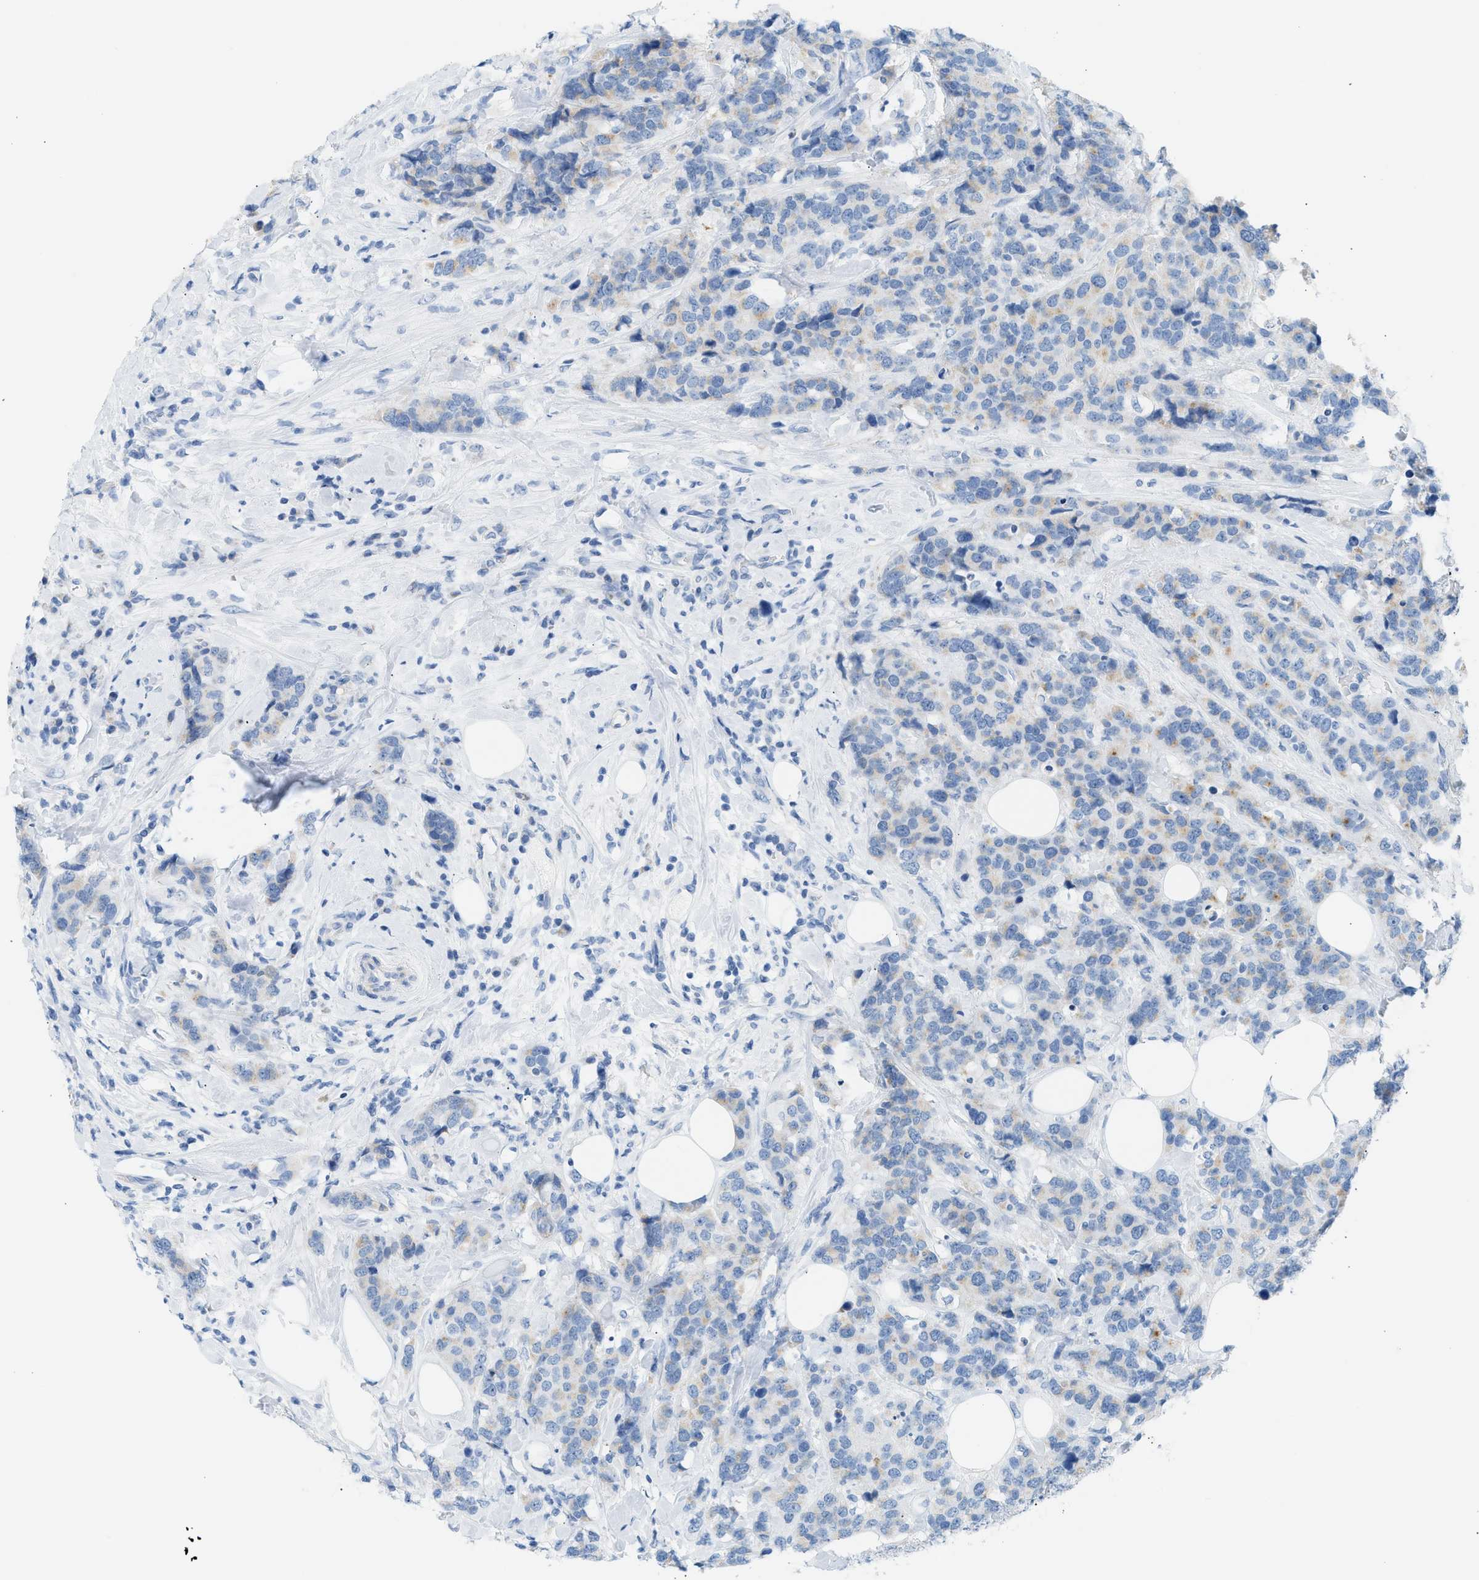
{"staining": {"intensity": "weak", "quantity": "<25%", "location": "cytoplasmic/membranous"}, "tissue": "breast cancer", "cell_type": "Tumor cells", "image_type": "cancer", "snomed": [{"axis": "morphology", "description": "Lobular carcinoma"}, {"axis": "topography", "description": "Breast"}], "caption": "Tumor cells show no significant protein staining in breast lobular carcinoma. Nuclei are stained in blue.", "gene": "NDUFS8", "patient": {"sex": "female", "age": 59}}